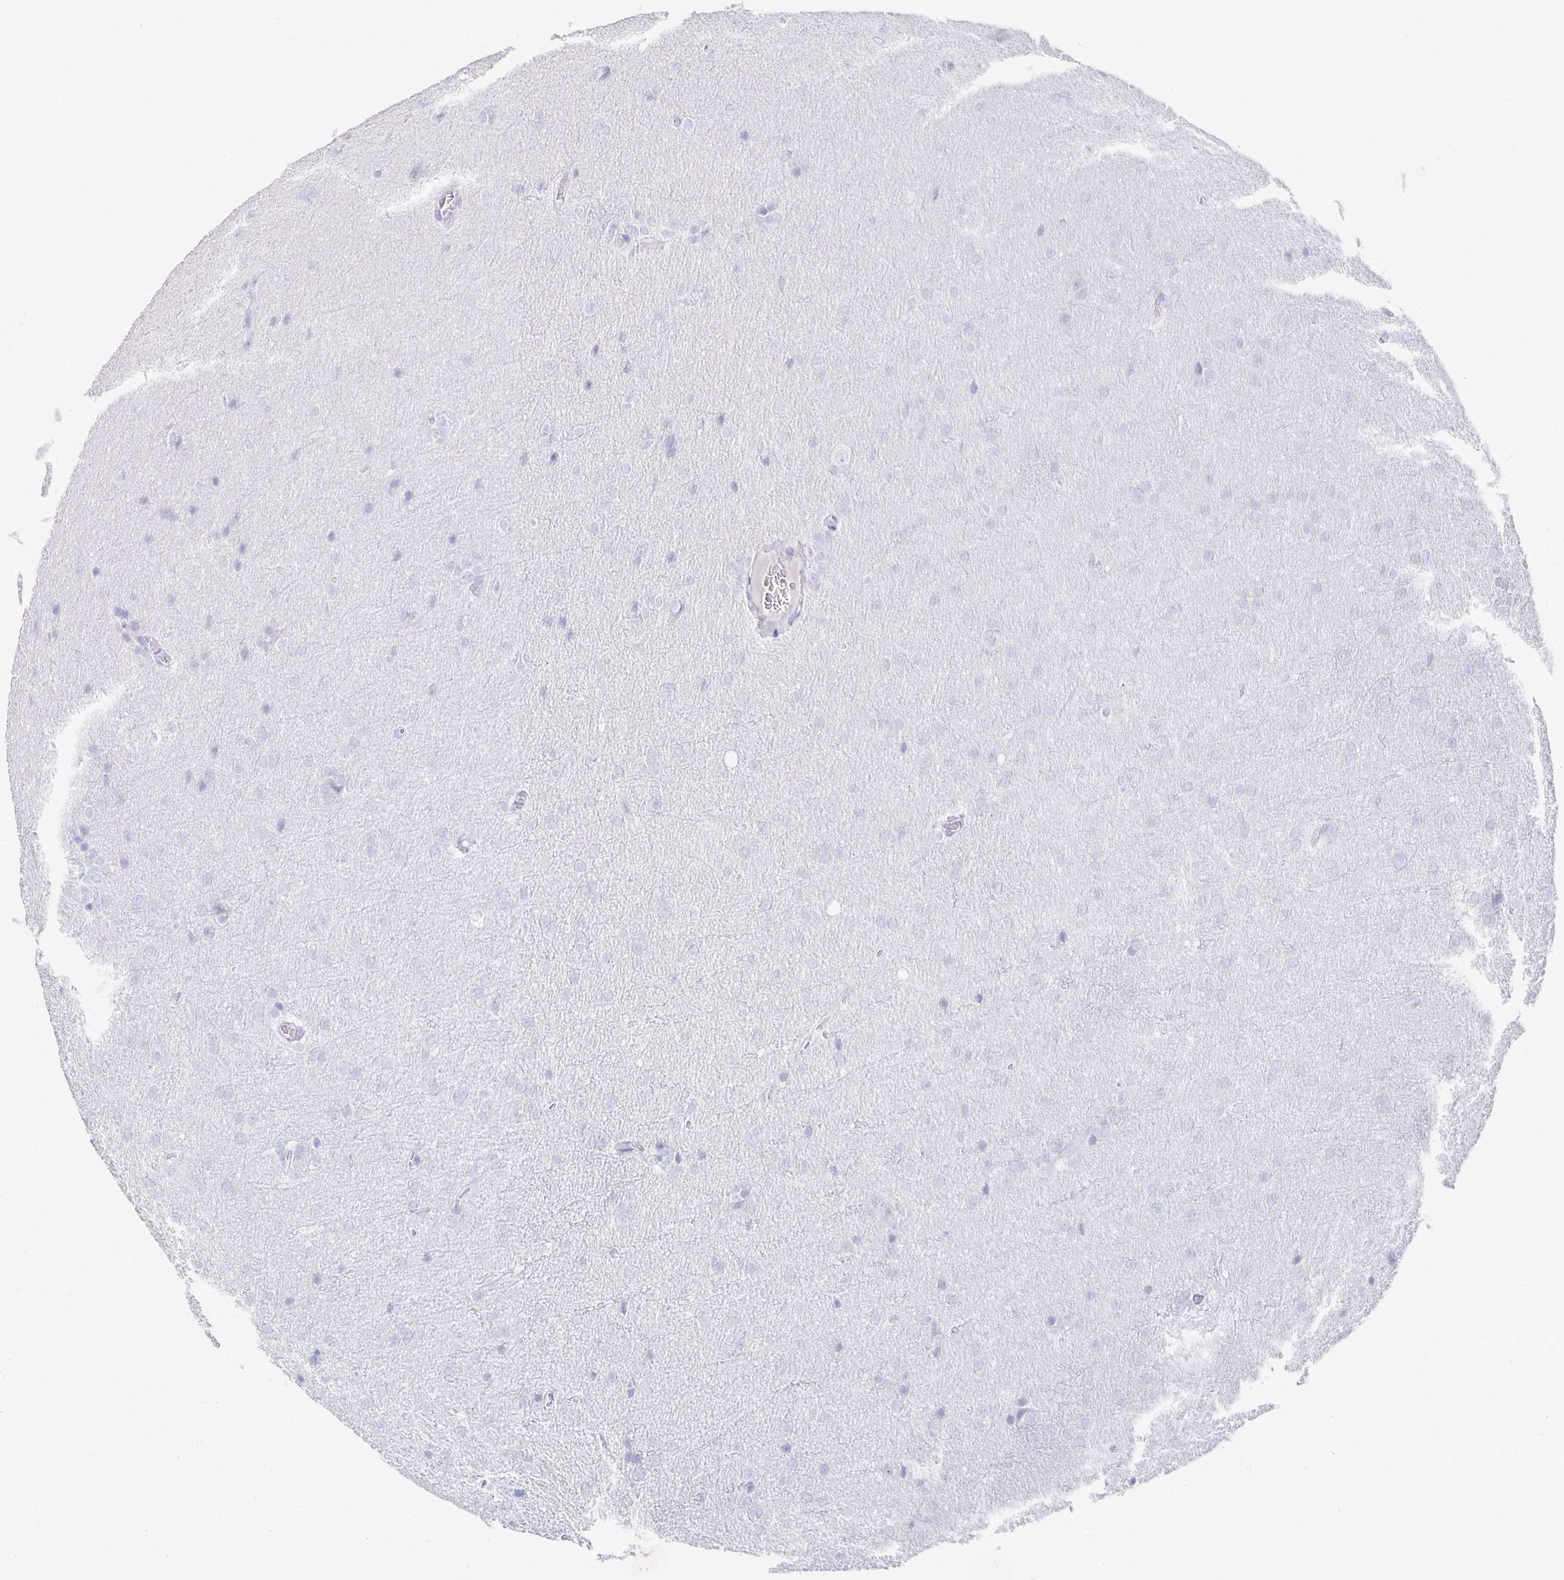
{"staining": {"intensity": "negative", "quantity": "none", "location": "none"}, "tissue": "glioma", "cell_type": "Tumor cells", "image_type": "cancer", "snomed": [{"axis": "morphology", "description": "Glioma, malignant, Low grade"}, {"axis": "topography", "description": "Brain"}], "caption": "An image of glioma stained for a protein shows no brown staining in tumor cells. (DAB immunohistochemistry, high magnification).", "gene": "PRDM7", "patient": {"sex": "female", "age": 32}}